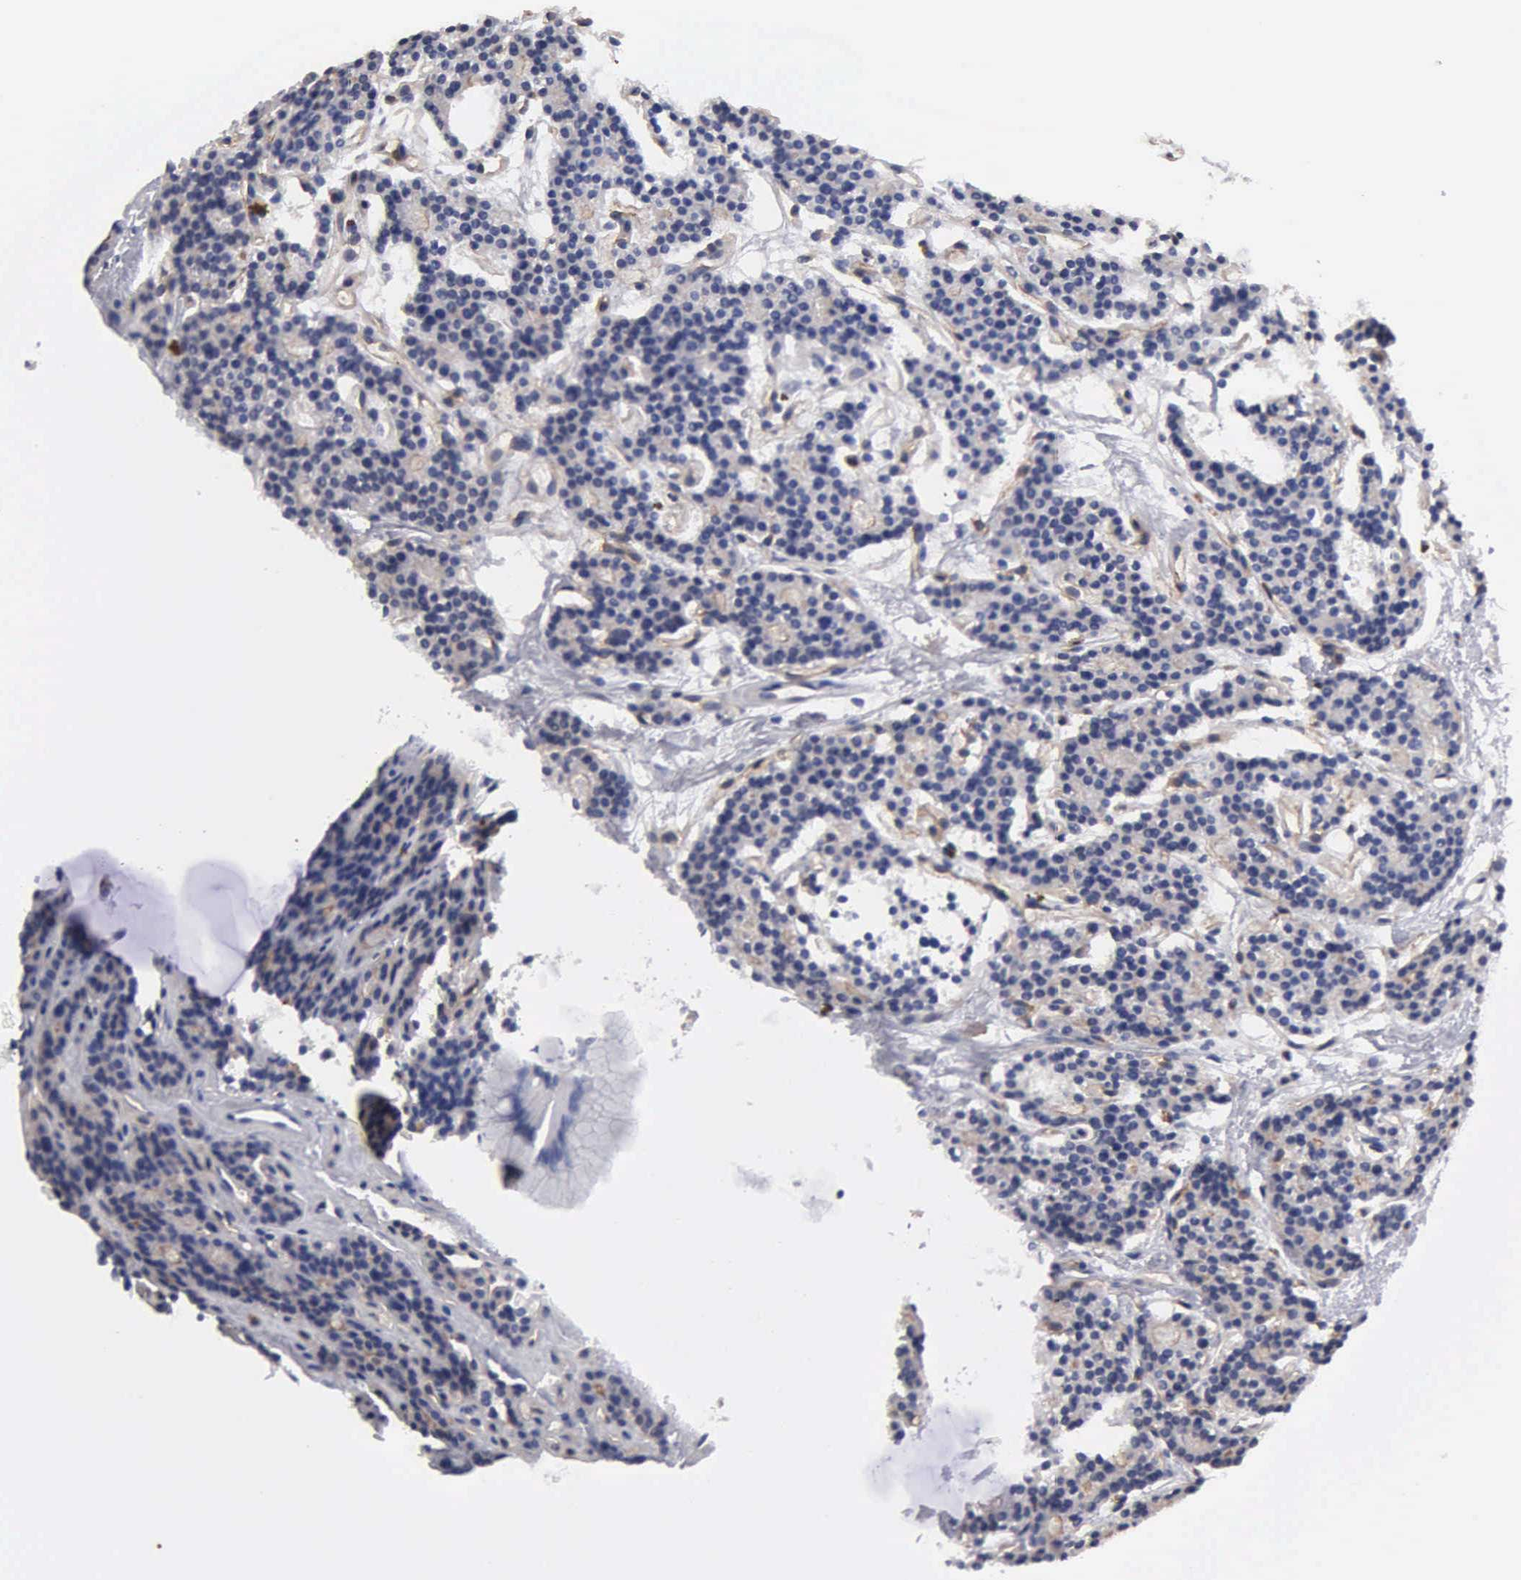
{"staining": {"intensity": "weak", "quantity": "25%-75%", "location": "cytoplasmic/membranous"}, "tissue": "parathyroid gland", "cell_type": "Glandular cells", "image_type": "normal", "snomed": [{"axis": "morphology", "description": "Normal tissue, NOS"}, {"axis": "topography", "description": "Parathyroid gland"}], "caption": "DAB immunohistochemical staining of normal parathyroid gland shows weak cytoplasmic/membranous protein expression in approximately 25%-75% of glandular cells.", "gene": "RDX", "patient": {"sex": "female", "age": 70}}